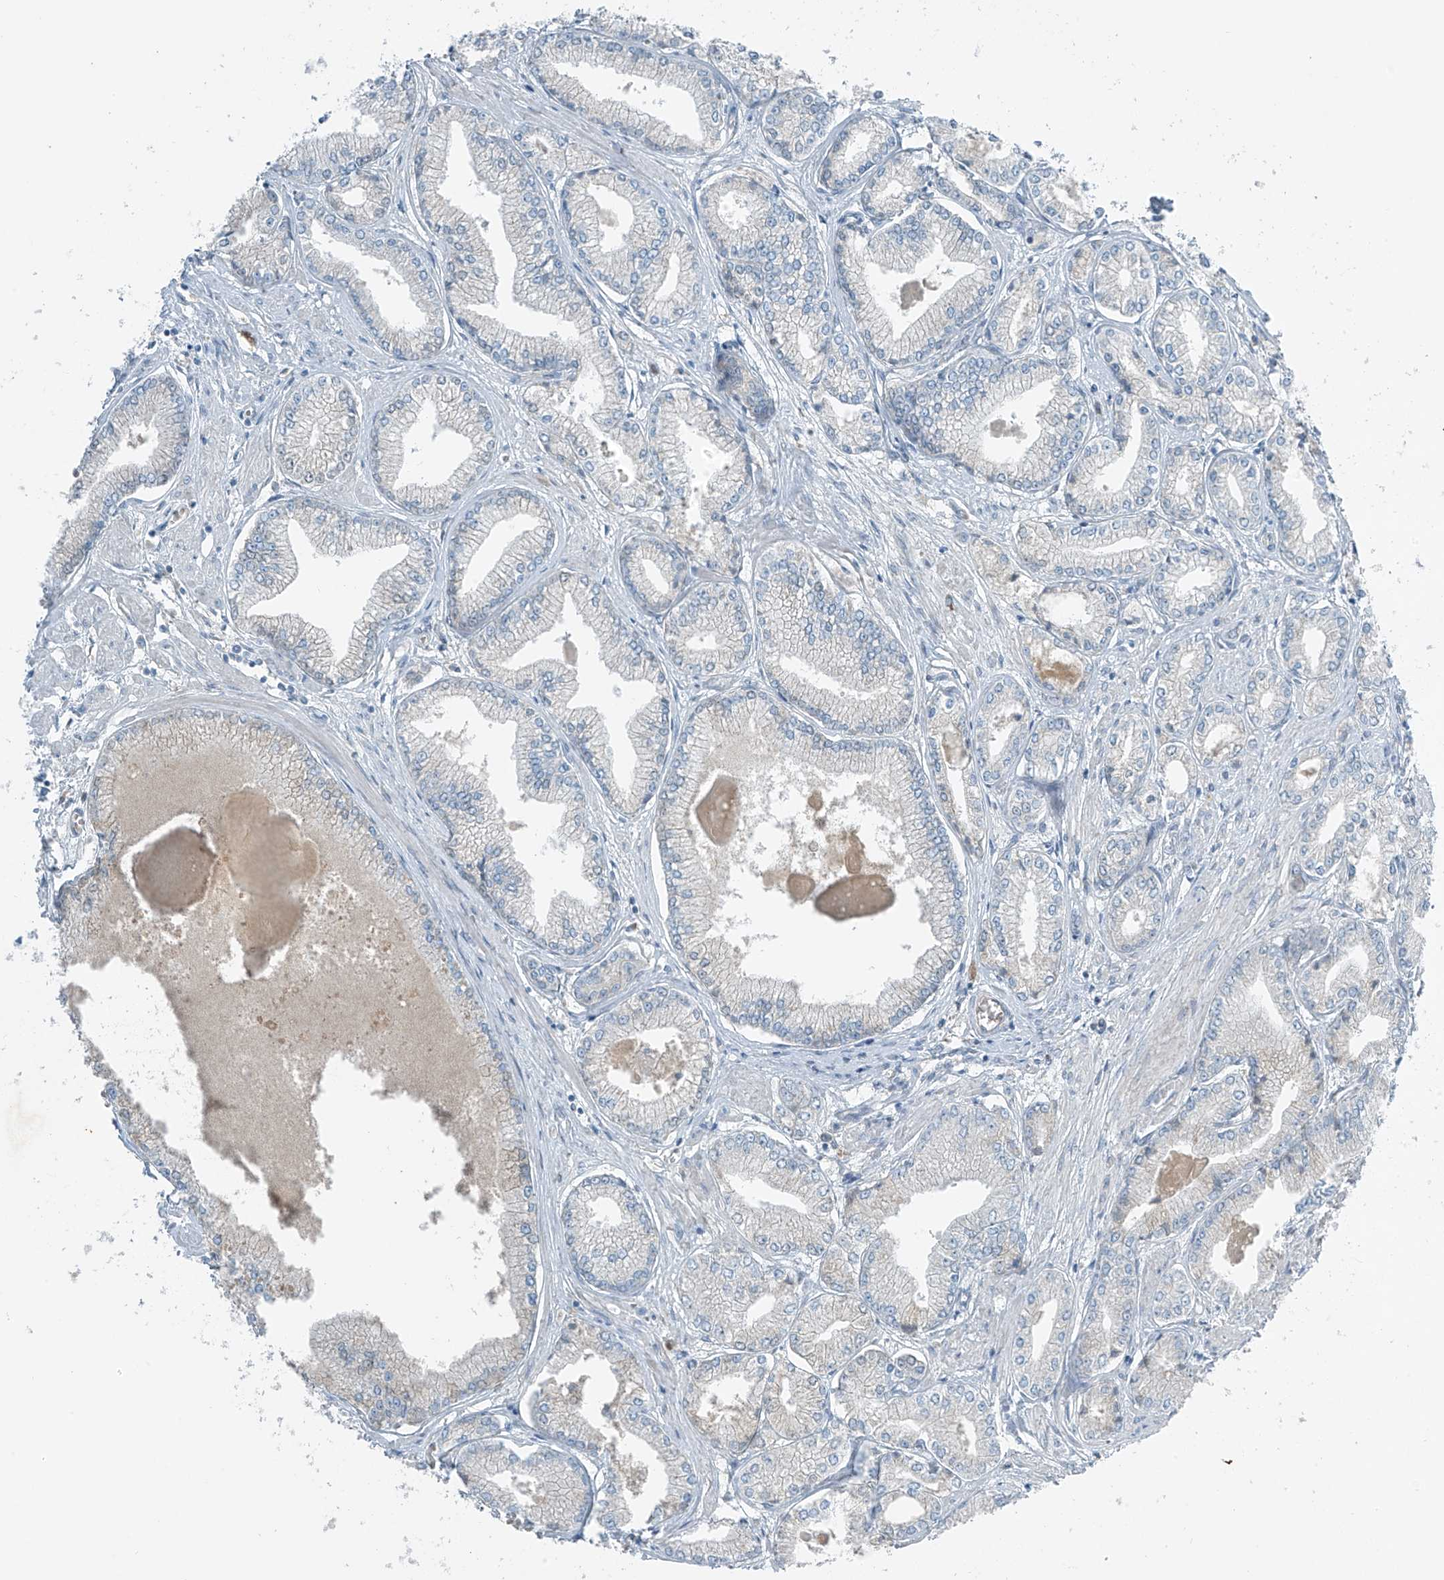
{"staining": {"intensity": "negative", "quantity": "none", "location": "none"}, "tissue": "prostate cancer", "cell_type": "Tumor cells", "image_type": "cancer", "snomed": [{"axis": "morphology", "description": "Adenocarcinoma, Low grade"}, {"axis": "topography", "description": "Prostate"}], "caption": "Immunohistochemical staining of prostate cancer displays no significant expression in tumor cells.", "gene": "FAM131C", "patient": {"sex": "male", "age": 60}}